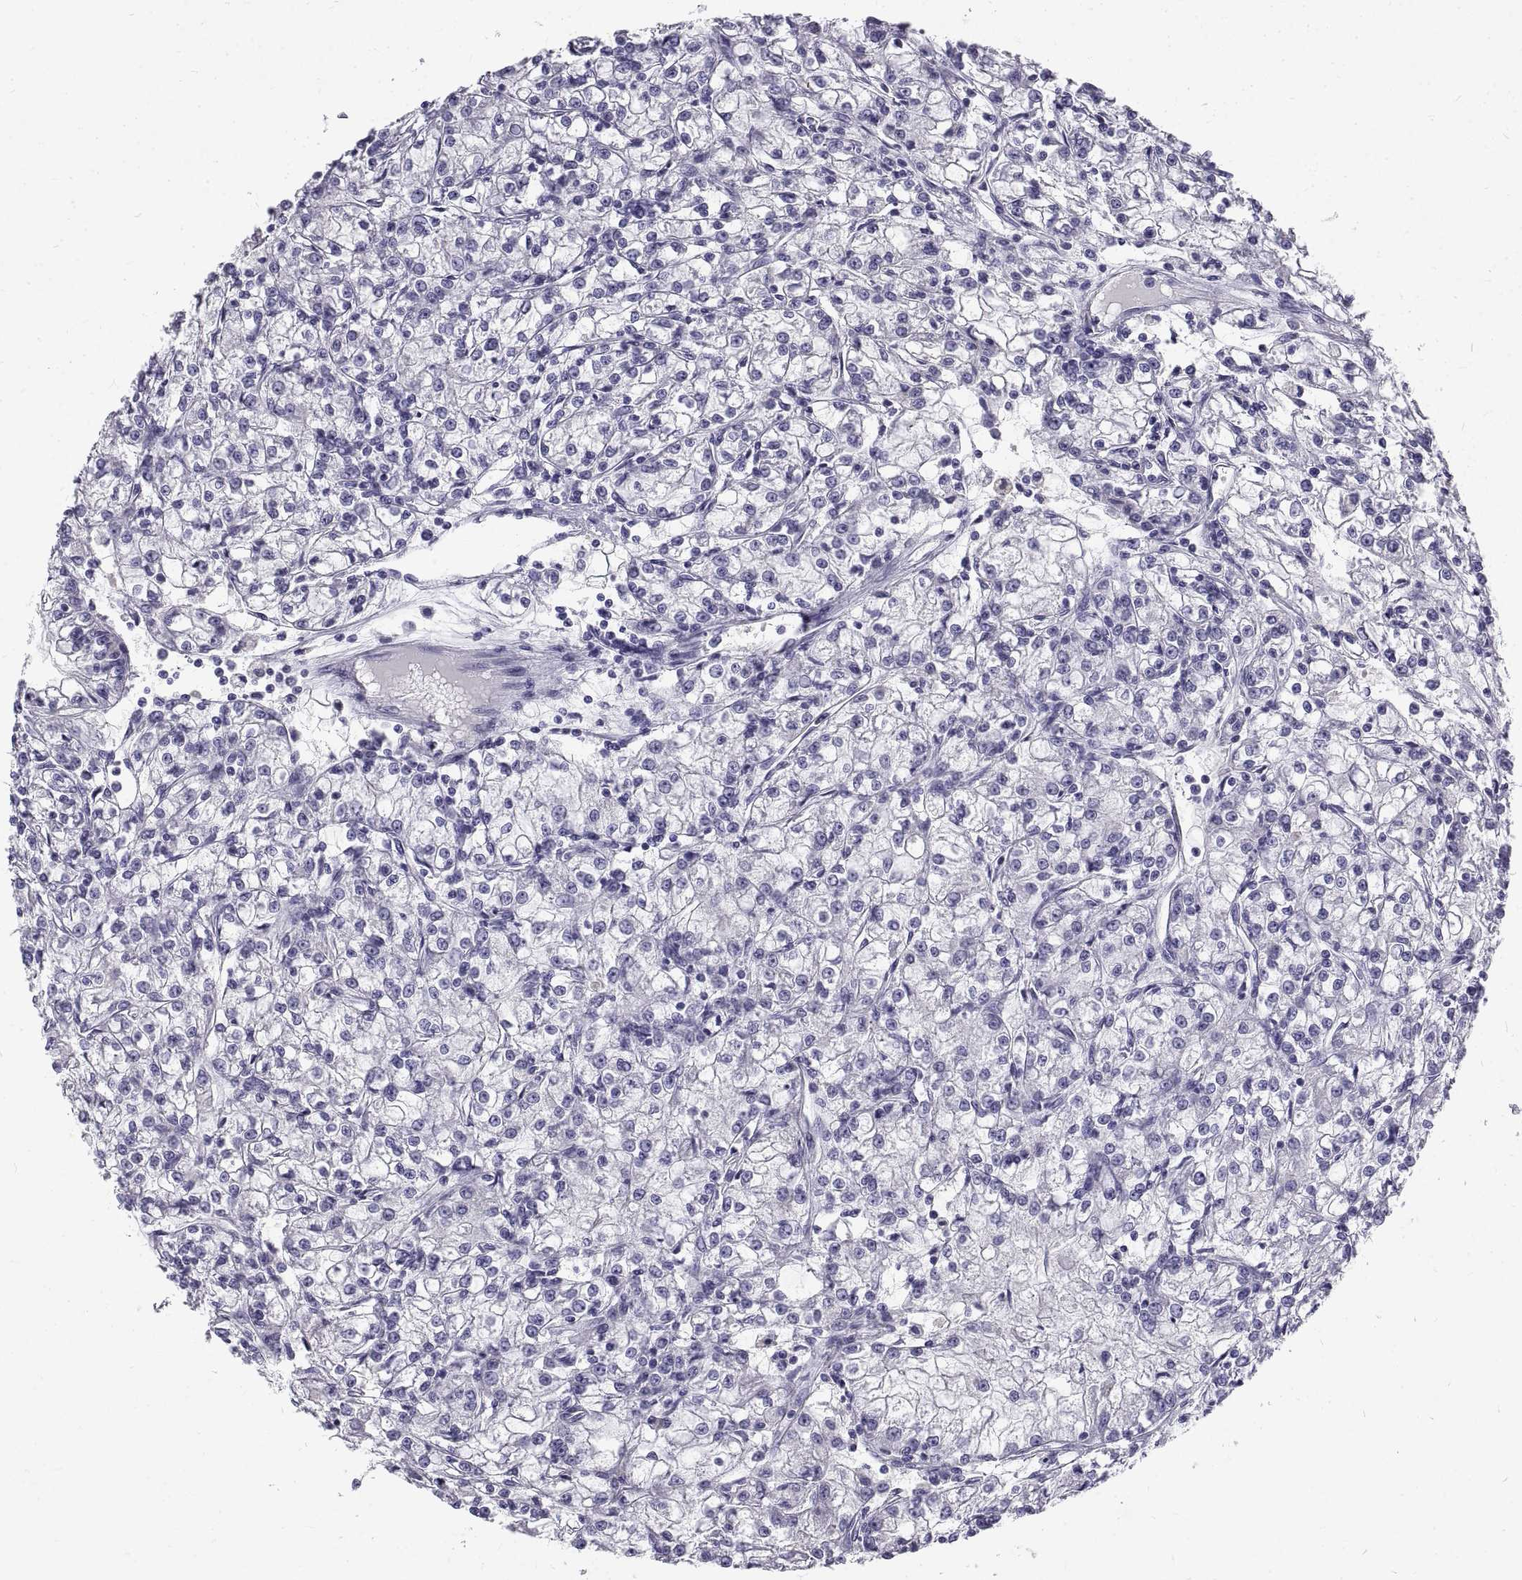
{"staining": {"intensity": "negative", "quantity": "none", "location": "none"}, "tissue": "renal cancer", "cell_type": "Tumor cells", "image_type": "cancer", "snomed": [{"axis": "morphology", "description": "Adenocarcinoma, NOS"}, {"axis": "topography", "description": "Kidney"}], "caption": "The histopathology image shows no significant staining in tumor cells of renal cancer.", "gene": "GNG12", "patient": {"sex": "female", "age": 59}}